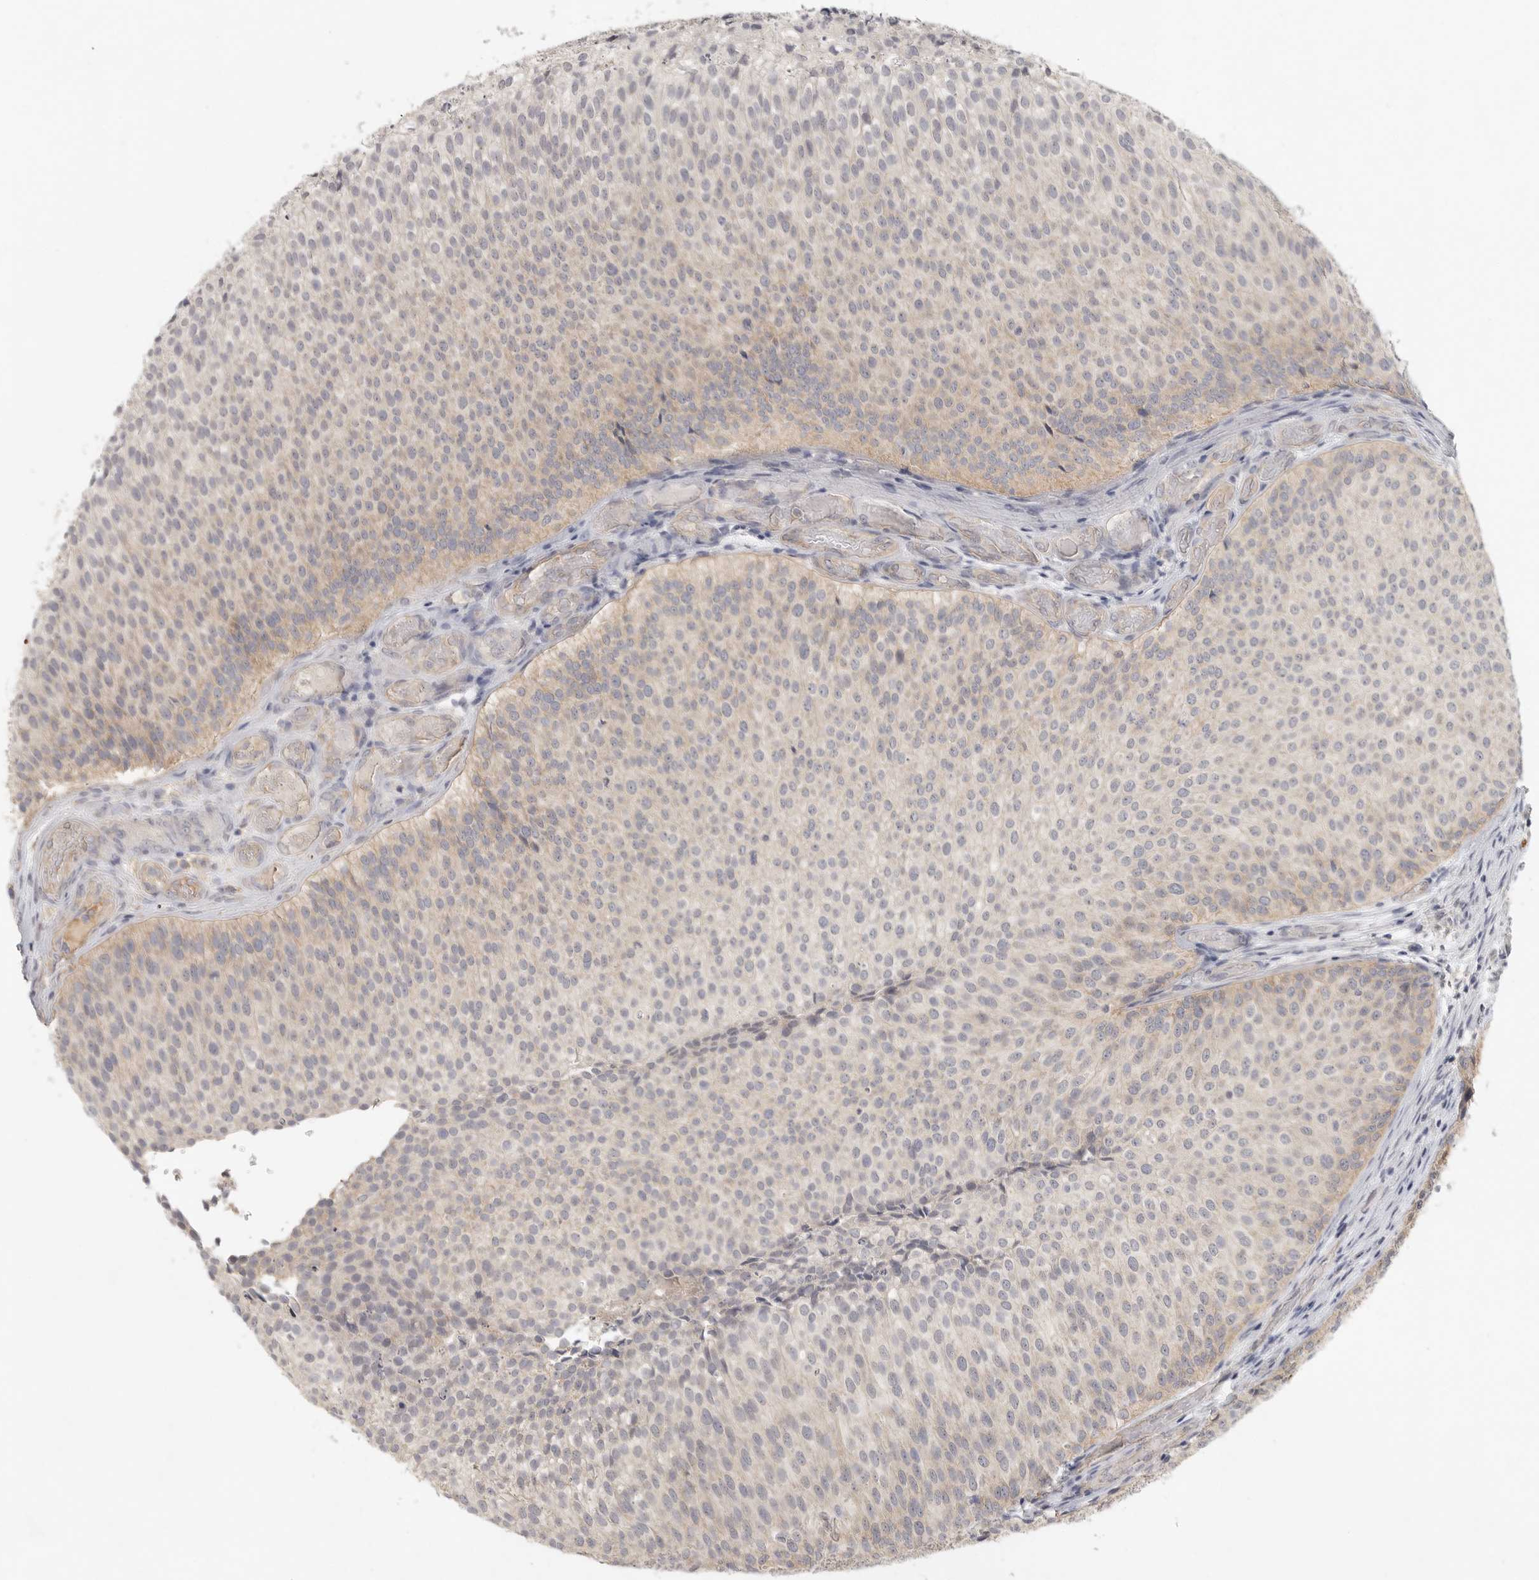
{"staining": {"intensity": "weak", "quantity": "25%-75%", "location": "cytoplasmic/membranous"}, "tissue": "urothelial cancer", "cell_type": "Tumor cells", "image_type": "cancer", "snomed": [{"axis": "morphology", "description": "Urothelial carcinoma, Low grade"}, {"axis": "topography", "description": "Urinary bladder"}], "caption": "IHC image of neoplastic tissue: low-grade urothelial carcinoma stained using IHC shows low levels of weak protein expression localized specifically in the cytoplasmic/membranous of tumor cells, appearing as a cytoplasmic/membranous brown color.", "gene": "SLC25A36", "patient": {"sex": "male", "age": 86}}